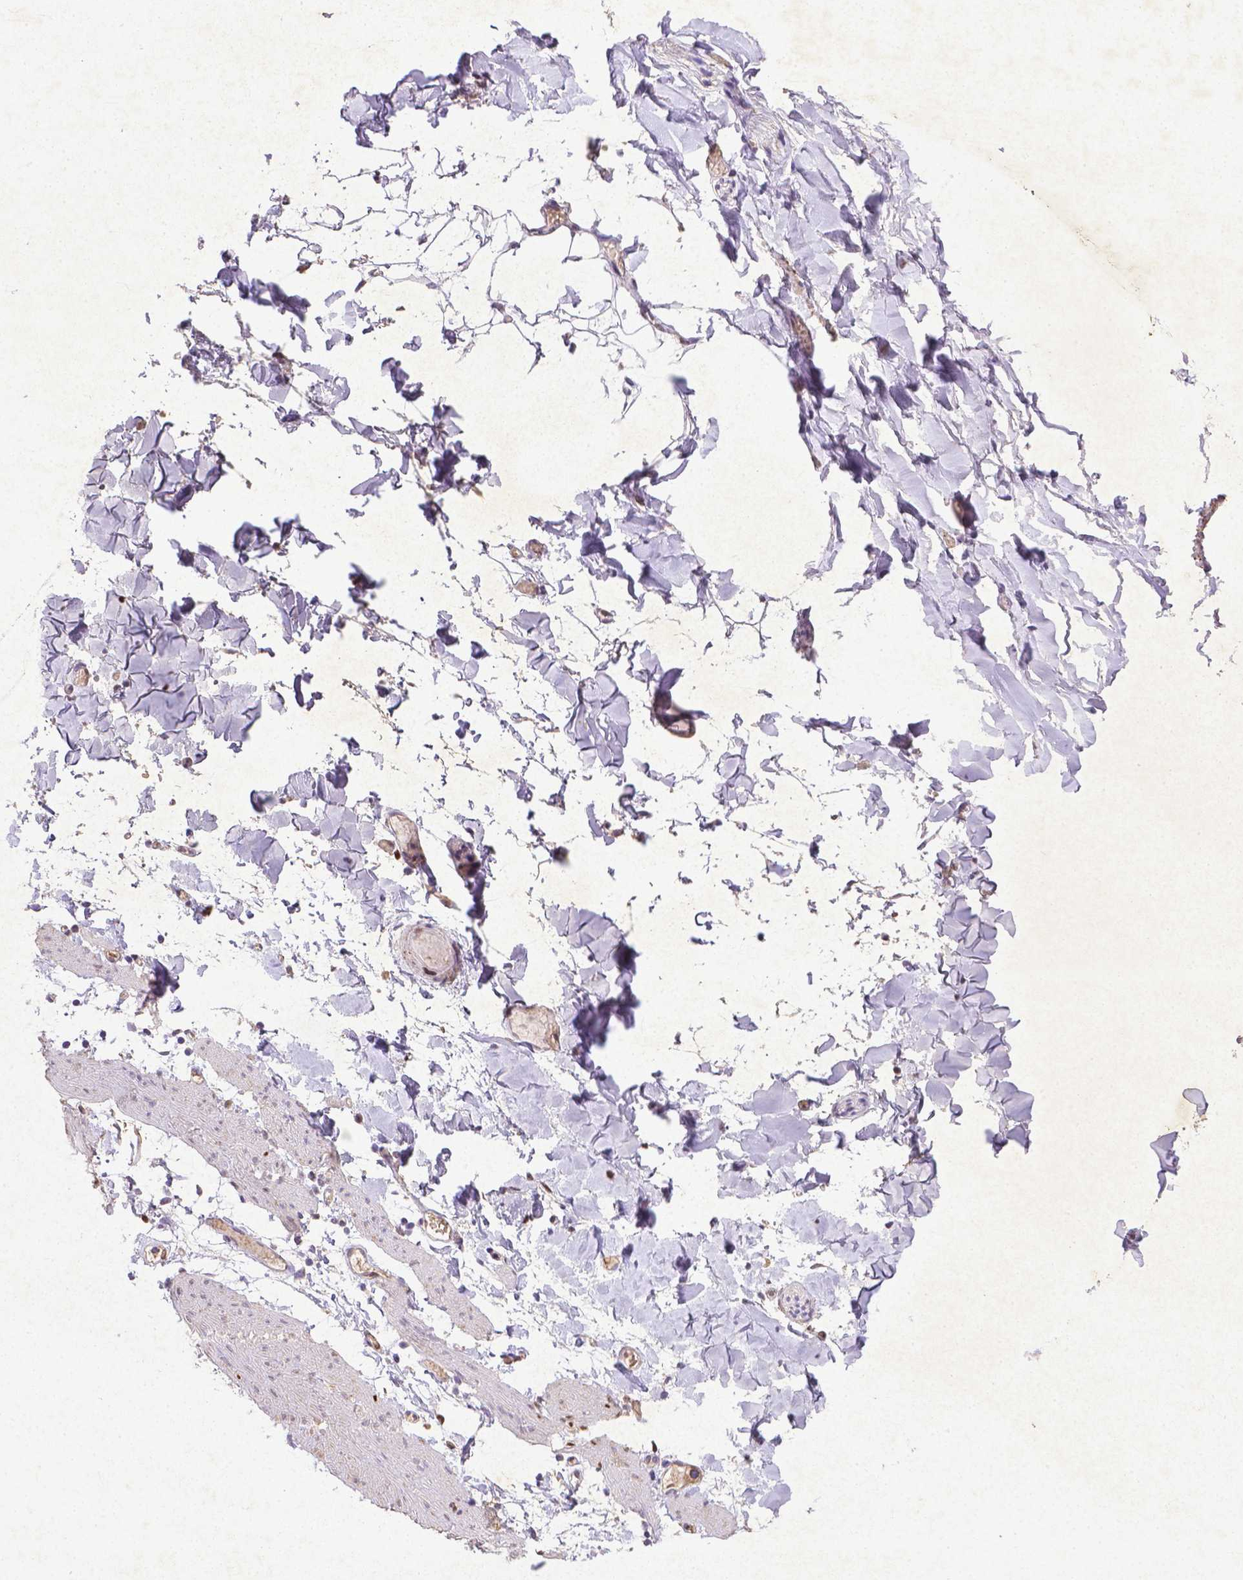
{"staining": {"intensity": "moderate", "quantity": "<25%", "location": "nuclear"}, "tissue": "adipose tissue", "cell_type": "Adipocytes", "image_type": "normal", "snomed": [{"axis": "morphology", "description": "Normal tissue, NOS"}, {"axis": "topography", "description": "Gallbladder"}, {"axis": "topography", "description": "Peripheral nerve tissue"}], "caption": "This image demonstrates immunohistochemistry staining of normal human adipose tissue, with low moderate nuclear staining in about <25% of adipocytes.", "gene": "CDKN1A", "patient": {"sex": "female", "age": 45}}